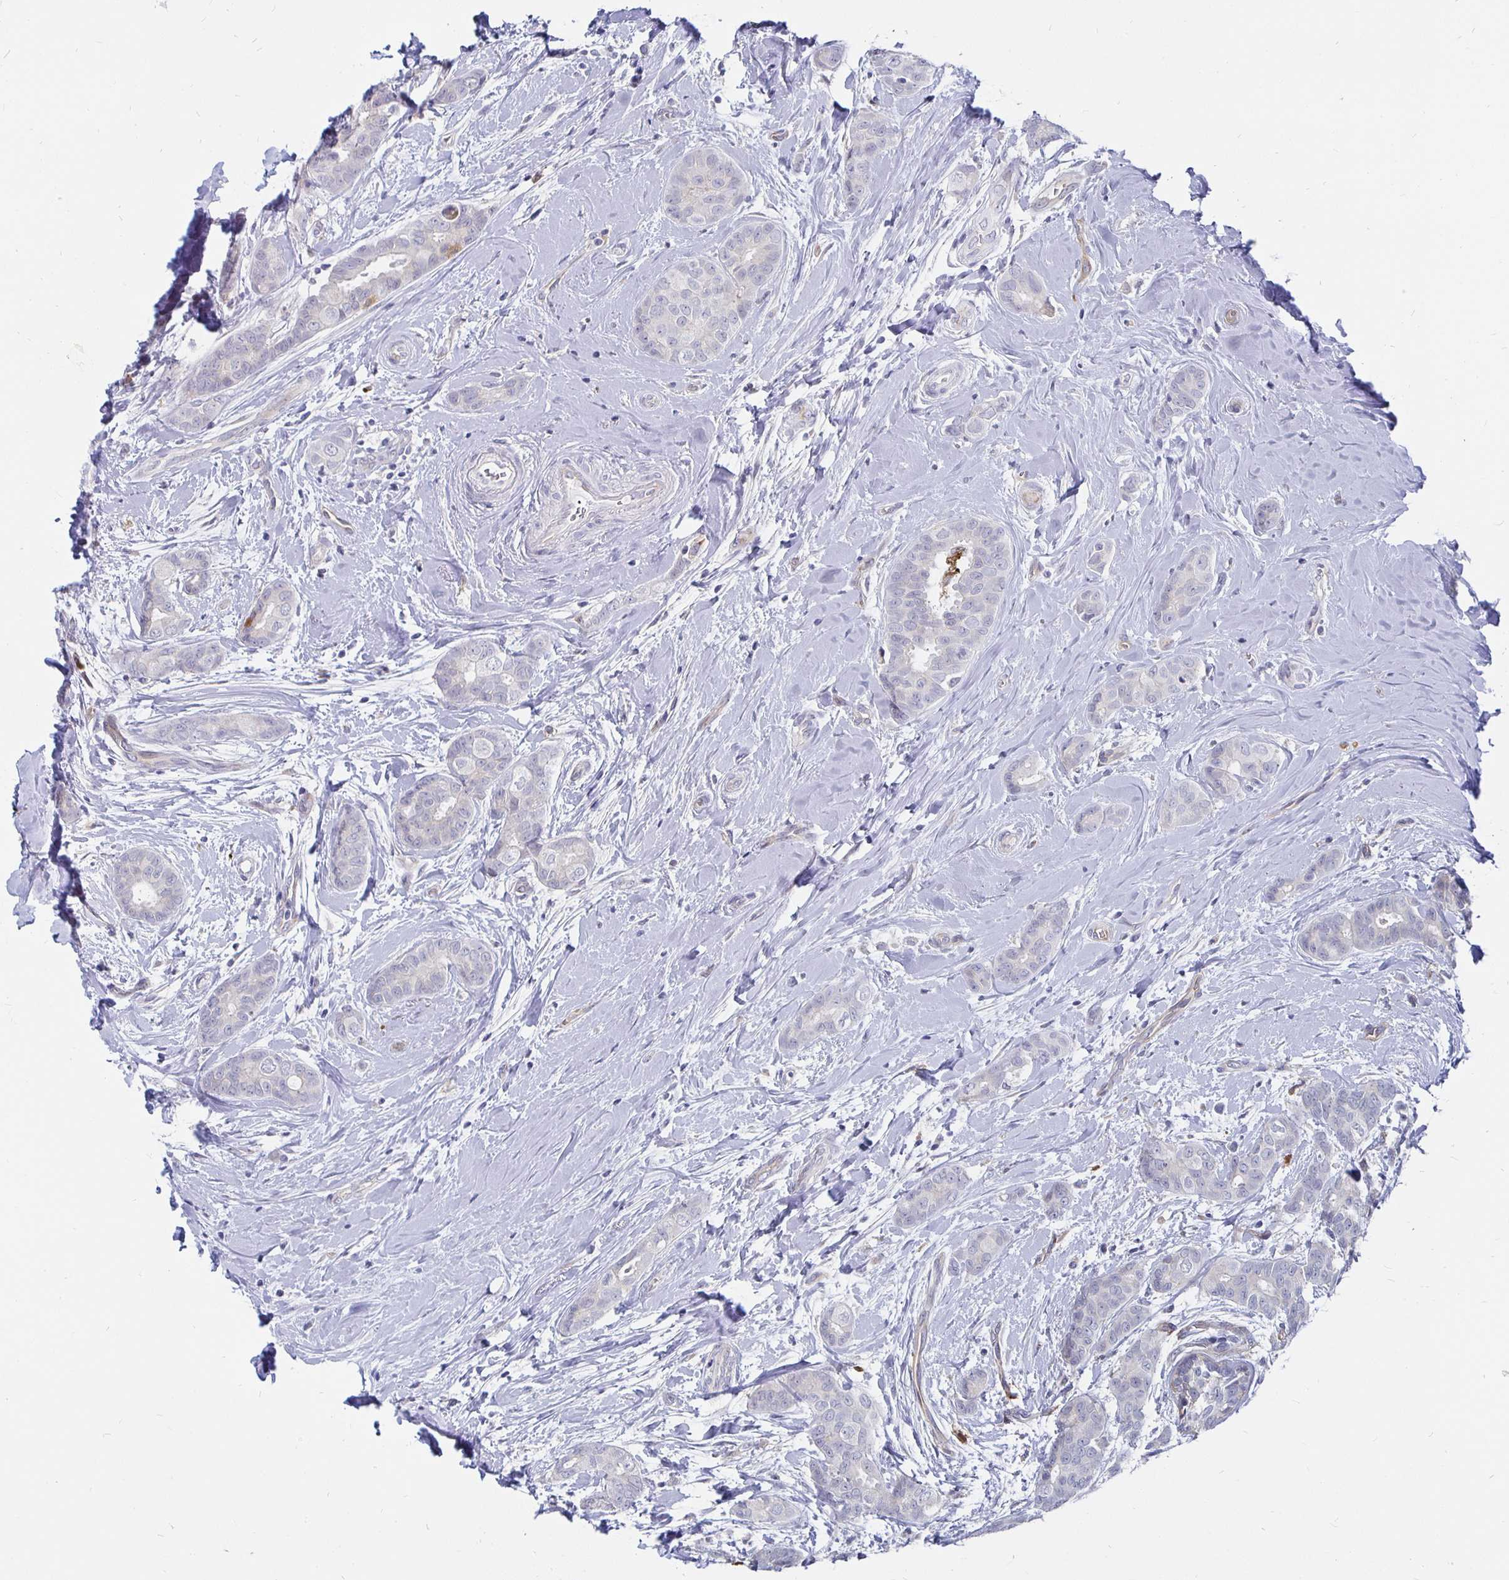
{"staining": {"intensity": "negative", "quantity": "none", "location": "none"}, "tissue": "breast cancer", "cell_type": "Tumor cells", "image_type": "cancer", "snomed": [{"axis": "morphology", "description": "Duct carcinoma"}, {"axis": "topography", "description": "Breast"}], "caption": "Tumor cells show no significant positivity in infiltrating ductal carcinoma (breast).", "gene": "CCDC85A", "patient": {"sex": "female", "age": 45}}